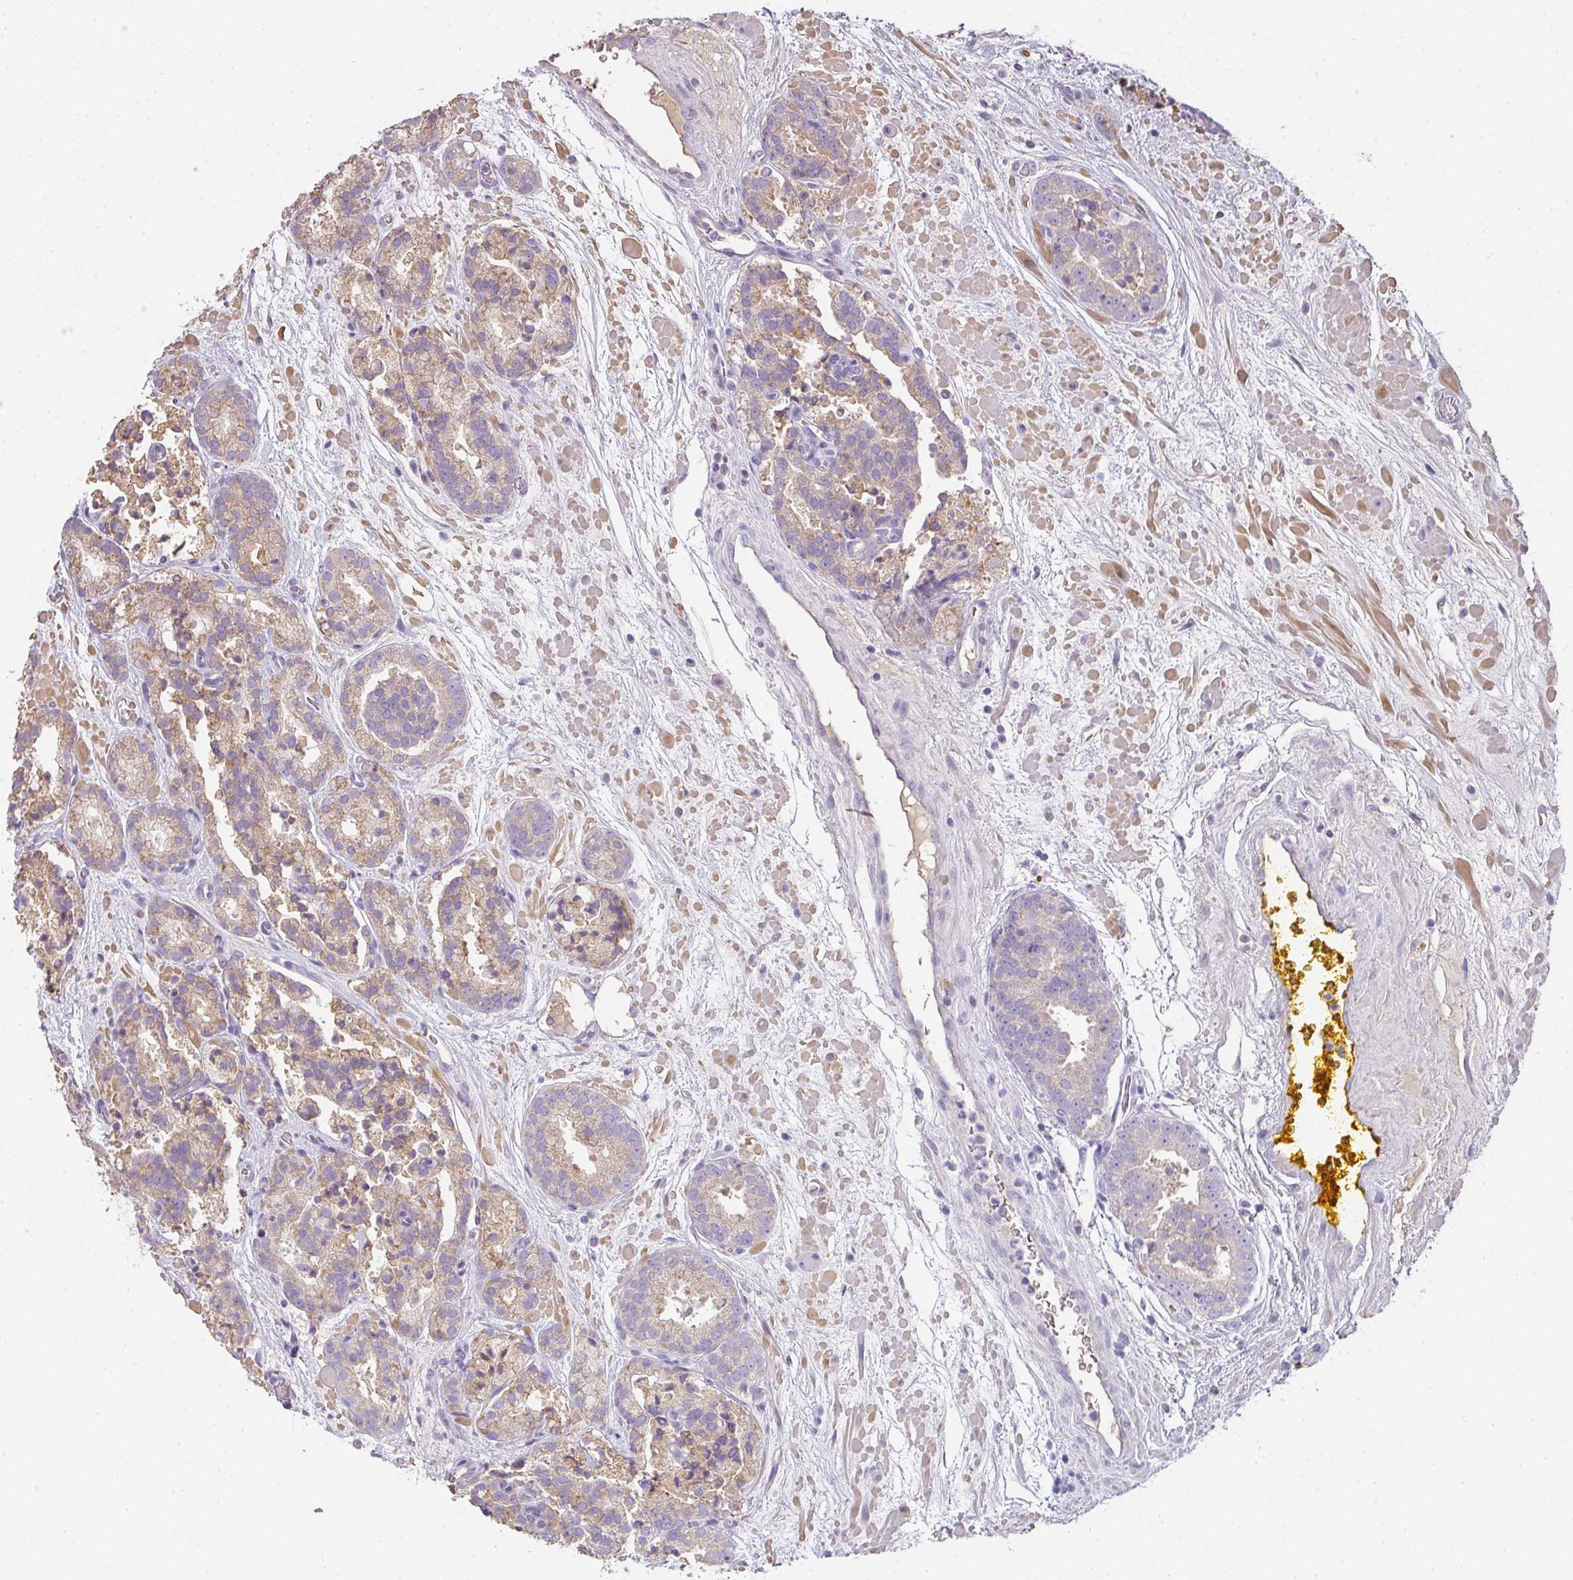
{"staining": {"intensity": "weak", "quantity": "25%-75%", "location": "cytoplasmic/membranous"}, "tissue": "prostate cancer", "cell_type": "Tumor cells", "image_type": "cancer", "snomed": [{"axis": "morphology", "description": "Adenocarcinoma, High grade"}, {"axis": "topography", "description": "Prostate"}], "caption": "Prostate adenocarcinoma (high-grade) was stained to show a protein in brown. There is low levels of weak cytoplasmic/membranous expression in approximately 25%-75% of tumor cells. Using DAB (brown) and hematoxylin (blue) stains, captured at high magnification using brightfield microscopy.", "gene": "ZNF215", "patient": {"sex": "male", "age": 66}}